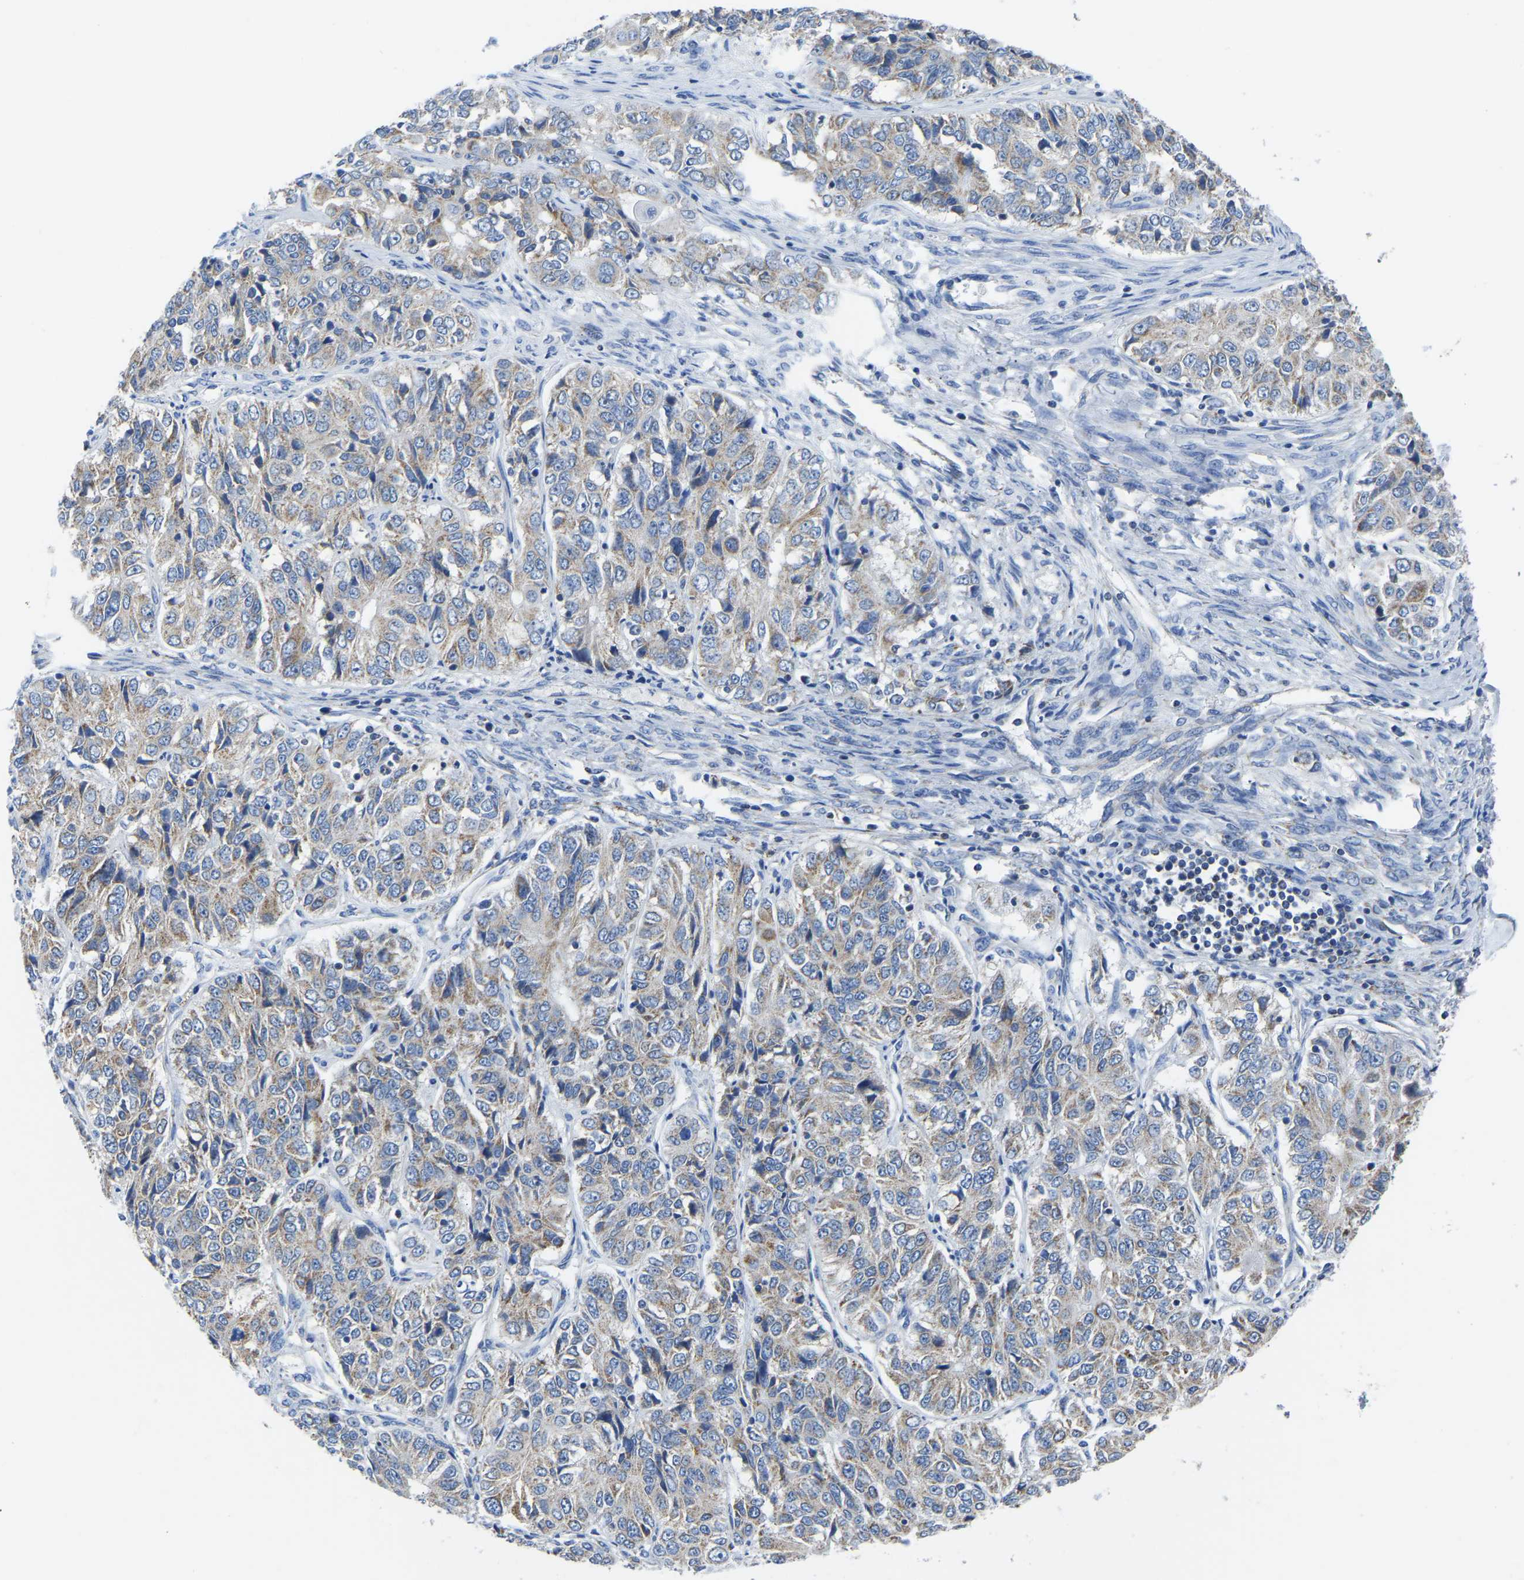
{"staining": {"intensity": "weak", "quantity": ">75%", "location": "cytoplasmic/membranous"}, "tissue": "ovarian cancer", "cell_type": "Tumor cells", "image_type": "cancer", "snomed": [{"axis": "morphology", "description": "Carcinoma, endometroid"}, {"axis": "topography", "description": "Ovary"}], "caption": "IHC of human endometroid carcinoma (ovarian) displays low levels of weak cytoplasmic/membranous positivity in approximately >75% of tumor cells.", "gene": "ETFA", "patient": {"sex": "female", "age": 51}}